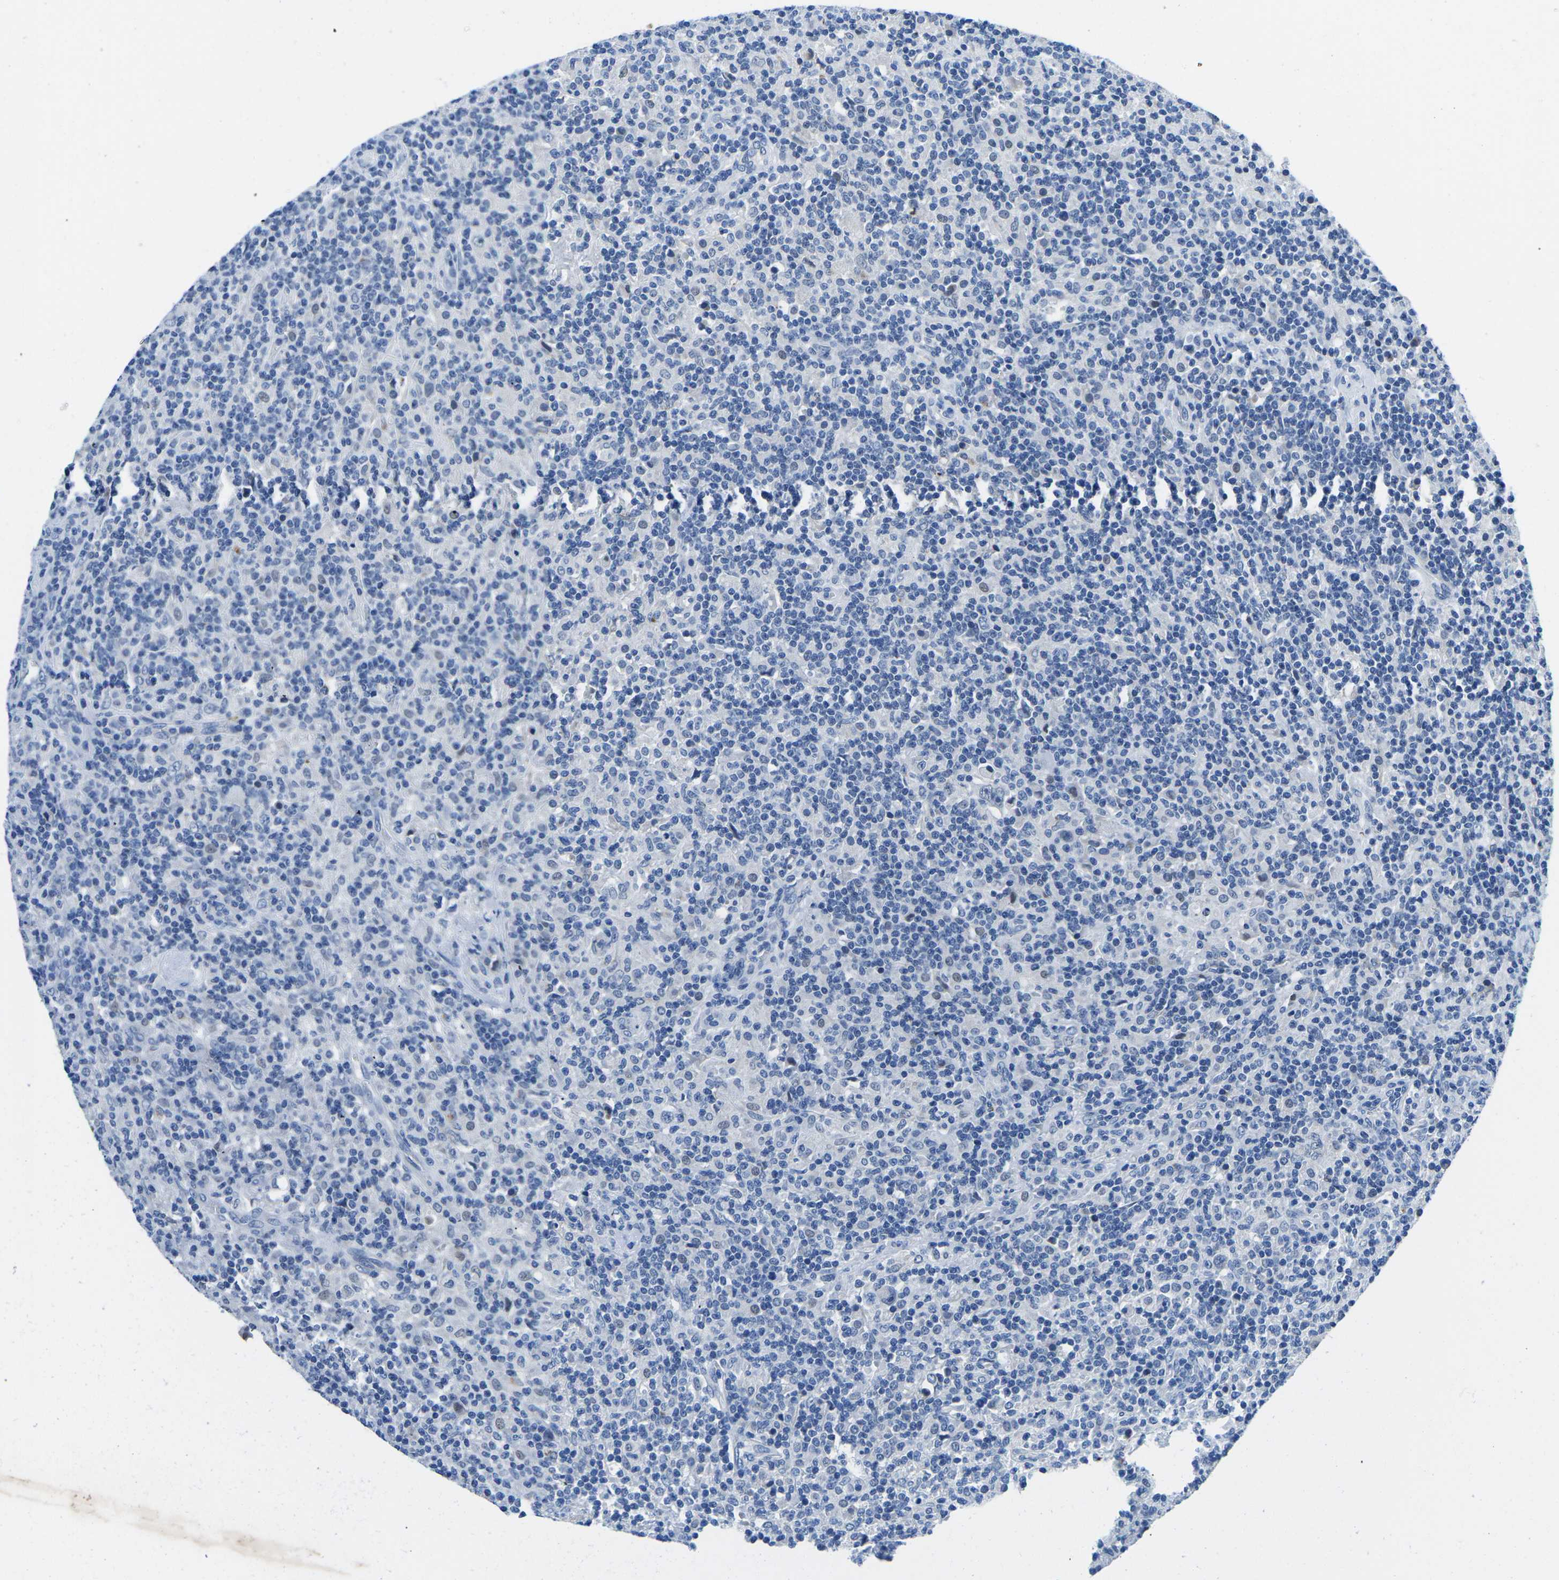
{"staining": {"intensity": "negative", "quantity": "none", "location": "none"}, "tissue": "lymphoma", "cell_type": "Tumor cells", "image_type": "cancer", "snomed": [{"axis": "morphology", "description": "Hodgkin's disease, NOS"}, {"axis": "topography", "description": "Lymph node"}], "caption": "An IHC image of lymphoma is shown. There is no staining in tumor cells of lymphoma.", "gene": "TM6SF1", "patient": {"sex": "male", "age": 70}}